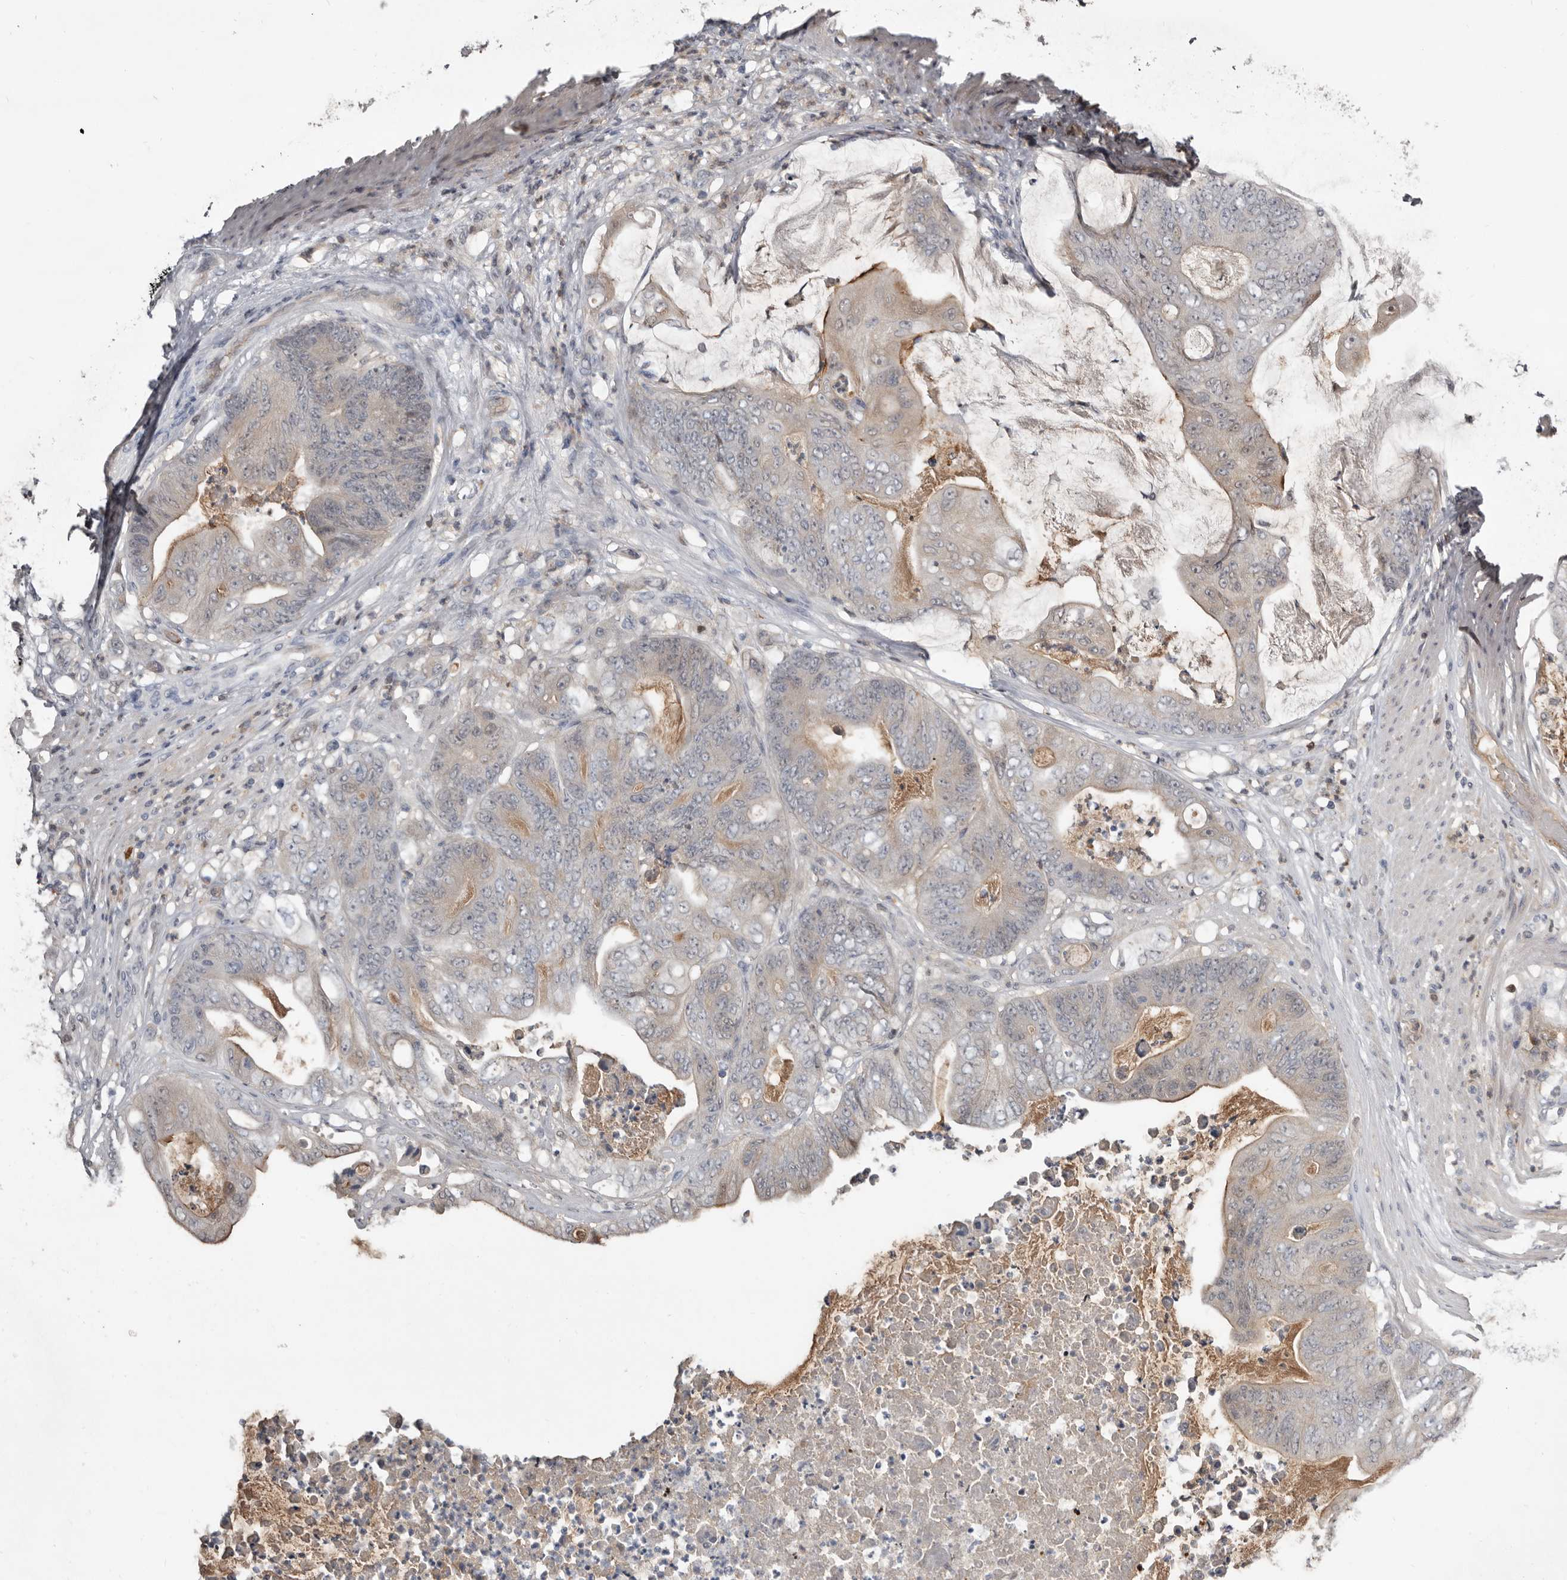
{"staining": {"intensity": "moderate", "quantity": "<25%", "location": "cytoplasmic/membranous"}, "tissue": "stomach cancer", "cell_type": "Tumor cells", "image_type": "cancer", "snomed": [{"axis": "morphology", "description": "Adenocarcinoma, NOS"}, {"axis": "topography", "description": "Stomach"}], "caption": "Moderate cytoplasmic/membranous protein expression is seen in approximately <25% of tumor cells in adenocarcinoma (stomach).", "gene": "RBKS", "patient": {"sex": "female", "age": 73}}